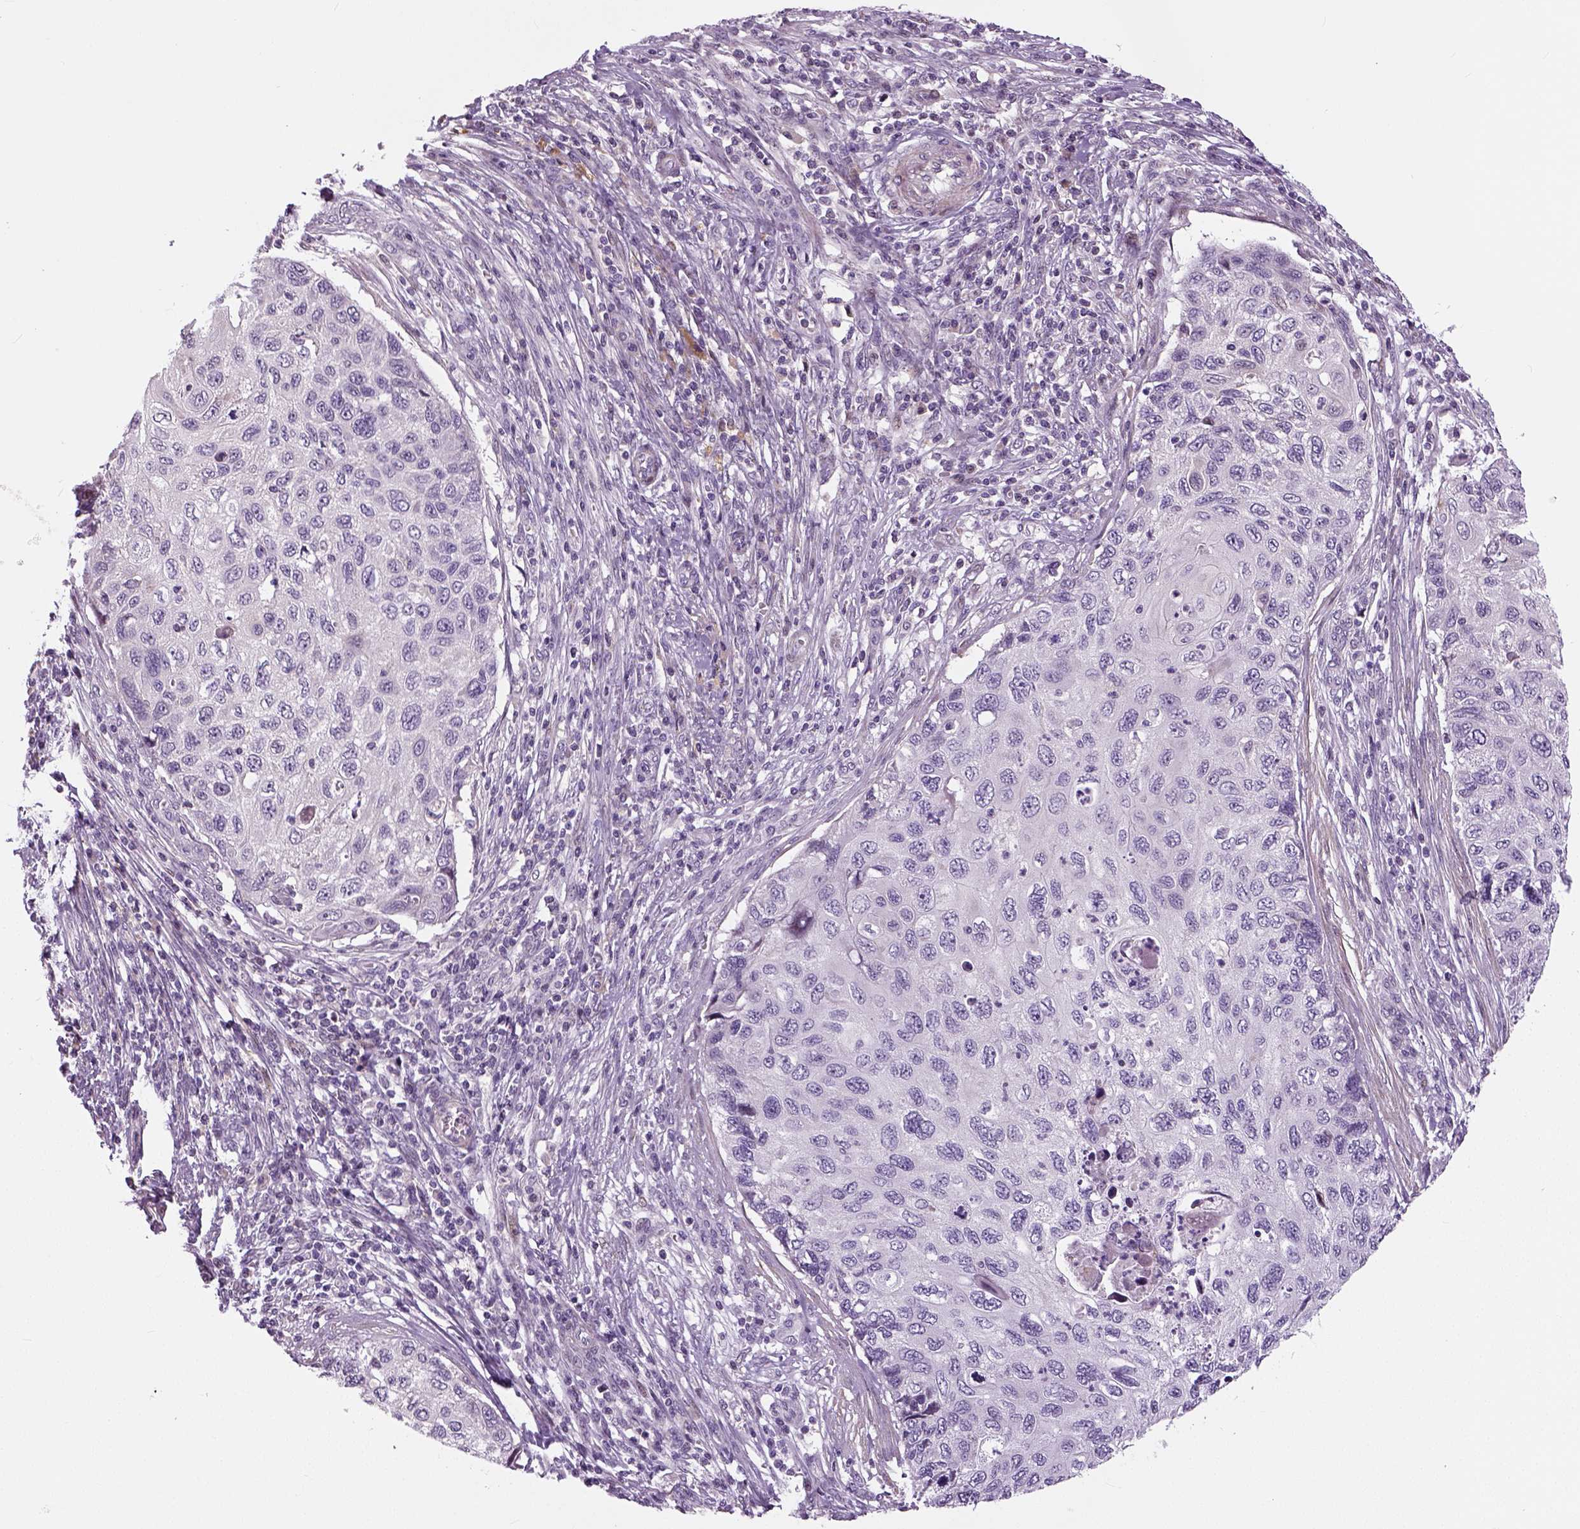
{"staining": {"intensity": "negative", "quantity": "none", "location": "none"}, "tissue": "cervical cancer", "cell_type": "Tumor cells", "image_type": "cancer", "snomed": [{"axis": "morphology", "description": "Squamous cell carcinoma, NOS"}, {"axis": "topography", "description": "Cervix"}], "caption": "Immunohistochemistry (IHC) photomicrograph of cervical squamous cell carcinoma stained for a protein (brown), which shows no expression in tumor cells.", "gene": "NECAB1", "patient": {"sex": "female", "age": 70}}